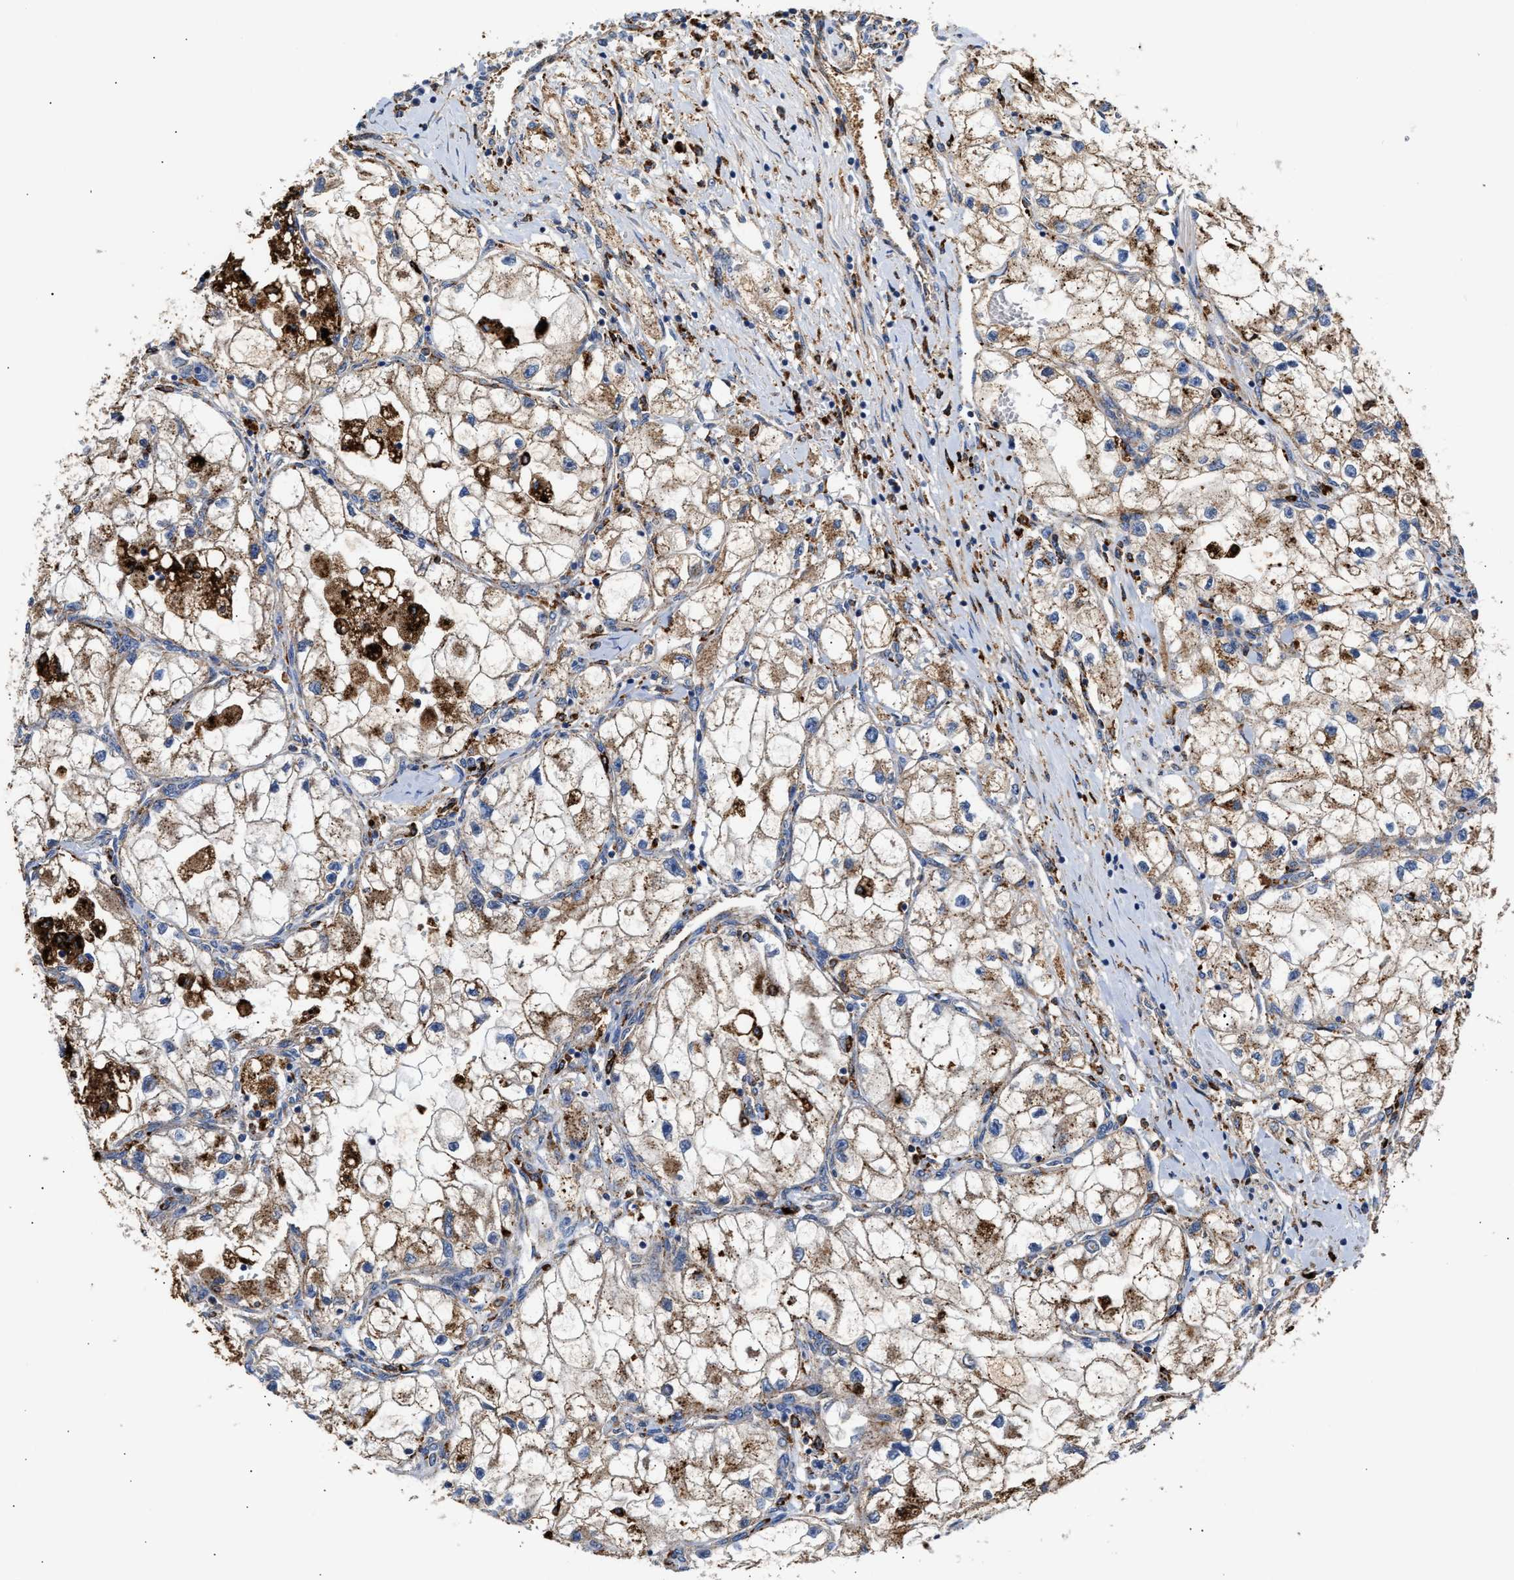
{"staining": {"intensity": "moderate", "quantity": ">75%", "location": "cytoplasmic/membranous"}, "tissue": "renal cancer", "cell_type": "Tumor cells", "image_type": "cancer", "snomed": [{"axis": "morphology", "description": "Adenocarcinoma, NOS"}, {"axis": "topography", "description": "Kidney"}], "caption": "Protein staining of renal cancer tissue displays moderate cytoplasmic/membranous expression in approximately >75% of tumor cells.", "gene": "CCDC146", "patient": {"sex": "female", "age": 70}}